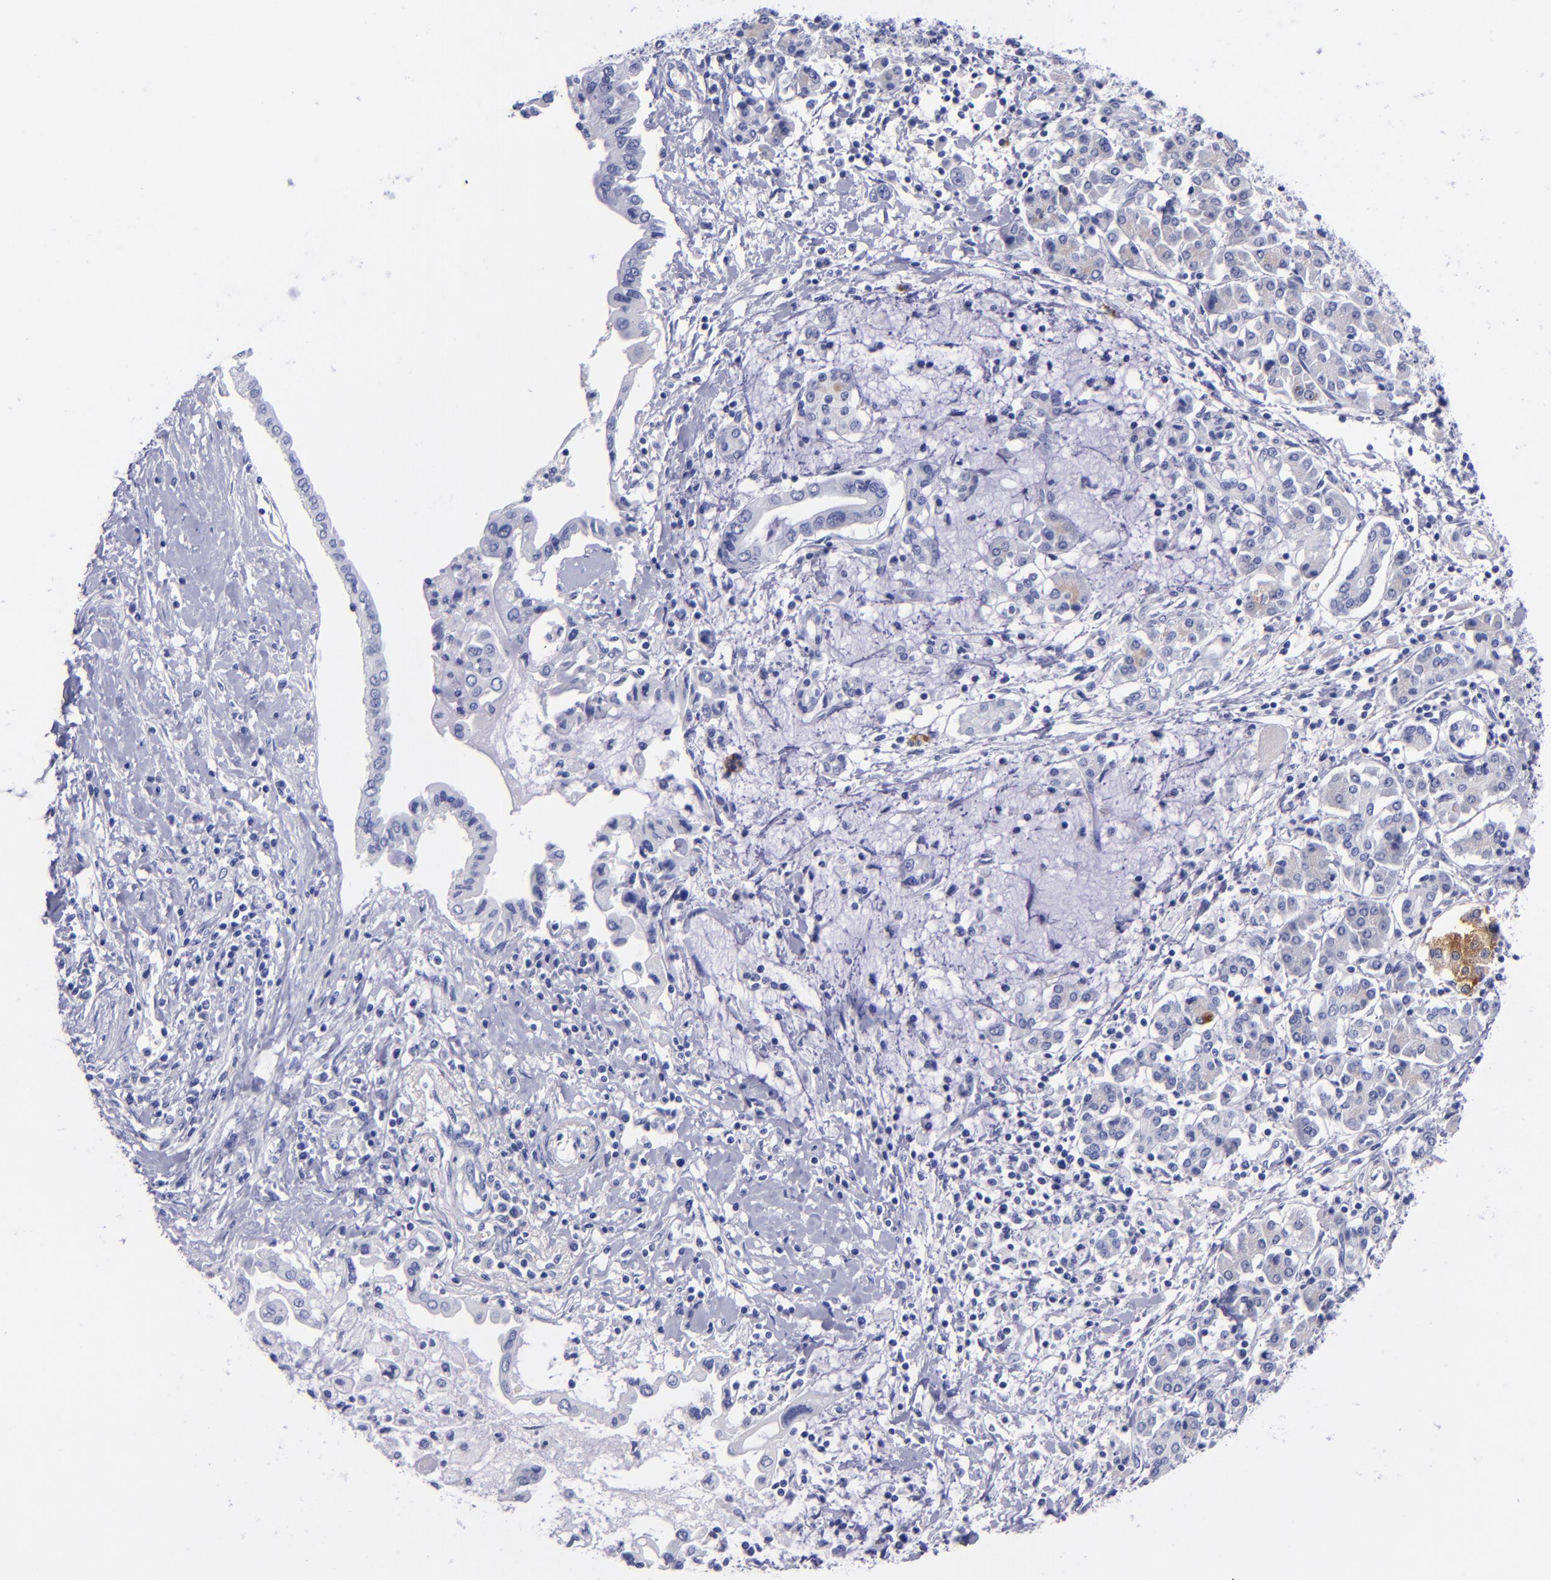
{"staining": {"intensity": "negative", "quantity": "none", "location": "none"}, "tissue": "pancreatic cancer", "cell_type": "Tumor cells", "image_type": "cancer", "snomed": [{"axis": "morphology", "description": "Adenocarcinoma, NOS"}, {"axis": "topography", "description": "Pancreas"}], "caption": "Immunohistochemistry histopathology image of human pancreatic cancer (adenocarcinoma) stained for a protein (brown), which reveals no expression in tumor cells.", "gene": "SV2A", "patient": {"sex": "female", "age": 57}}